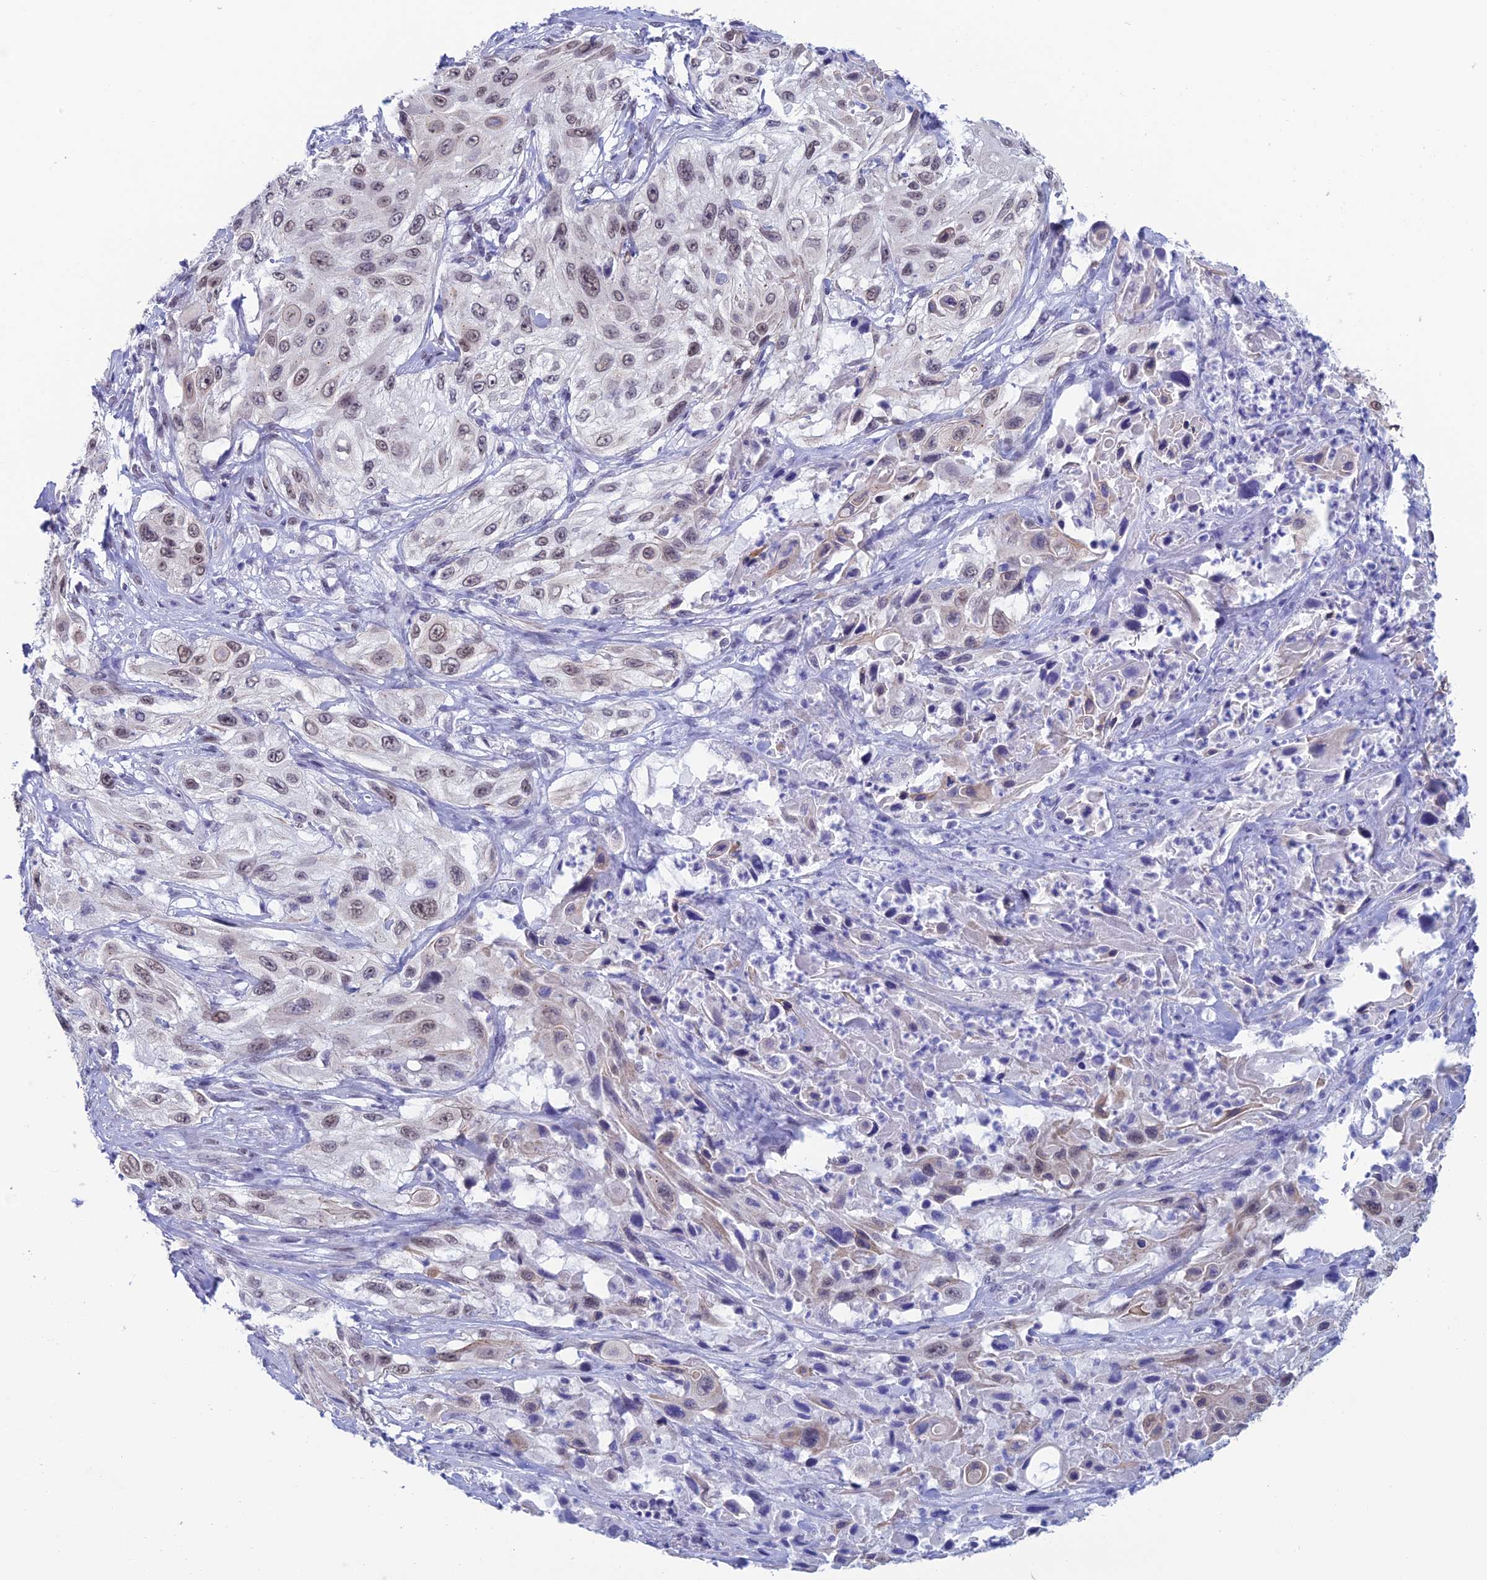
{"staining": {"intensity": "weak", "quantity": ">75%", "location": "nuclear"}, "tissue": "cervical cancer", "cell_type": "Tumor cells", "image_type": "cancer", "snomed": [{"axis": "morphology", "description": "Squamous cell carcinoma, NOS"}, {"axis": "topography", "description": "Cervix"}], "caption": "The immunohistochemical stain highlights weak nuclear positivity in tumor cells of cervical cancer tissue. (Stains: DAB in brown, nuclei in blue, Microscopy: brightfield microscopy at high magnification).", "gene": "NABP2", "patient": {"sex": "female", "age": 42}}